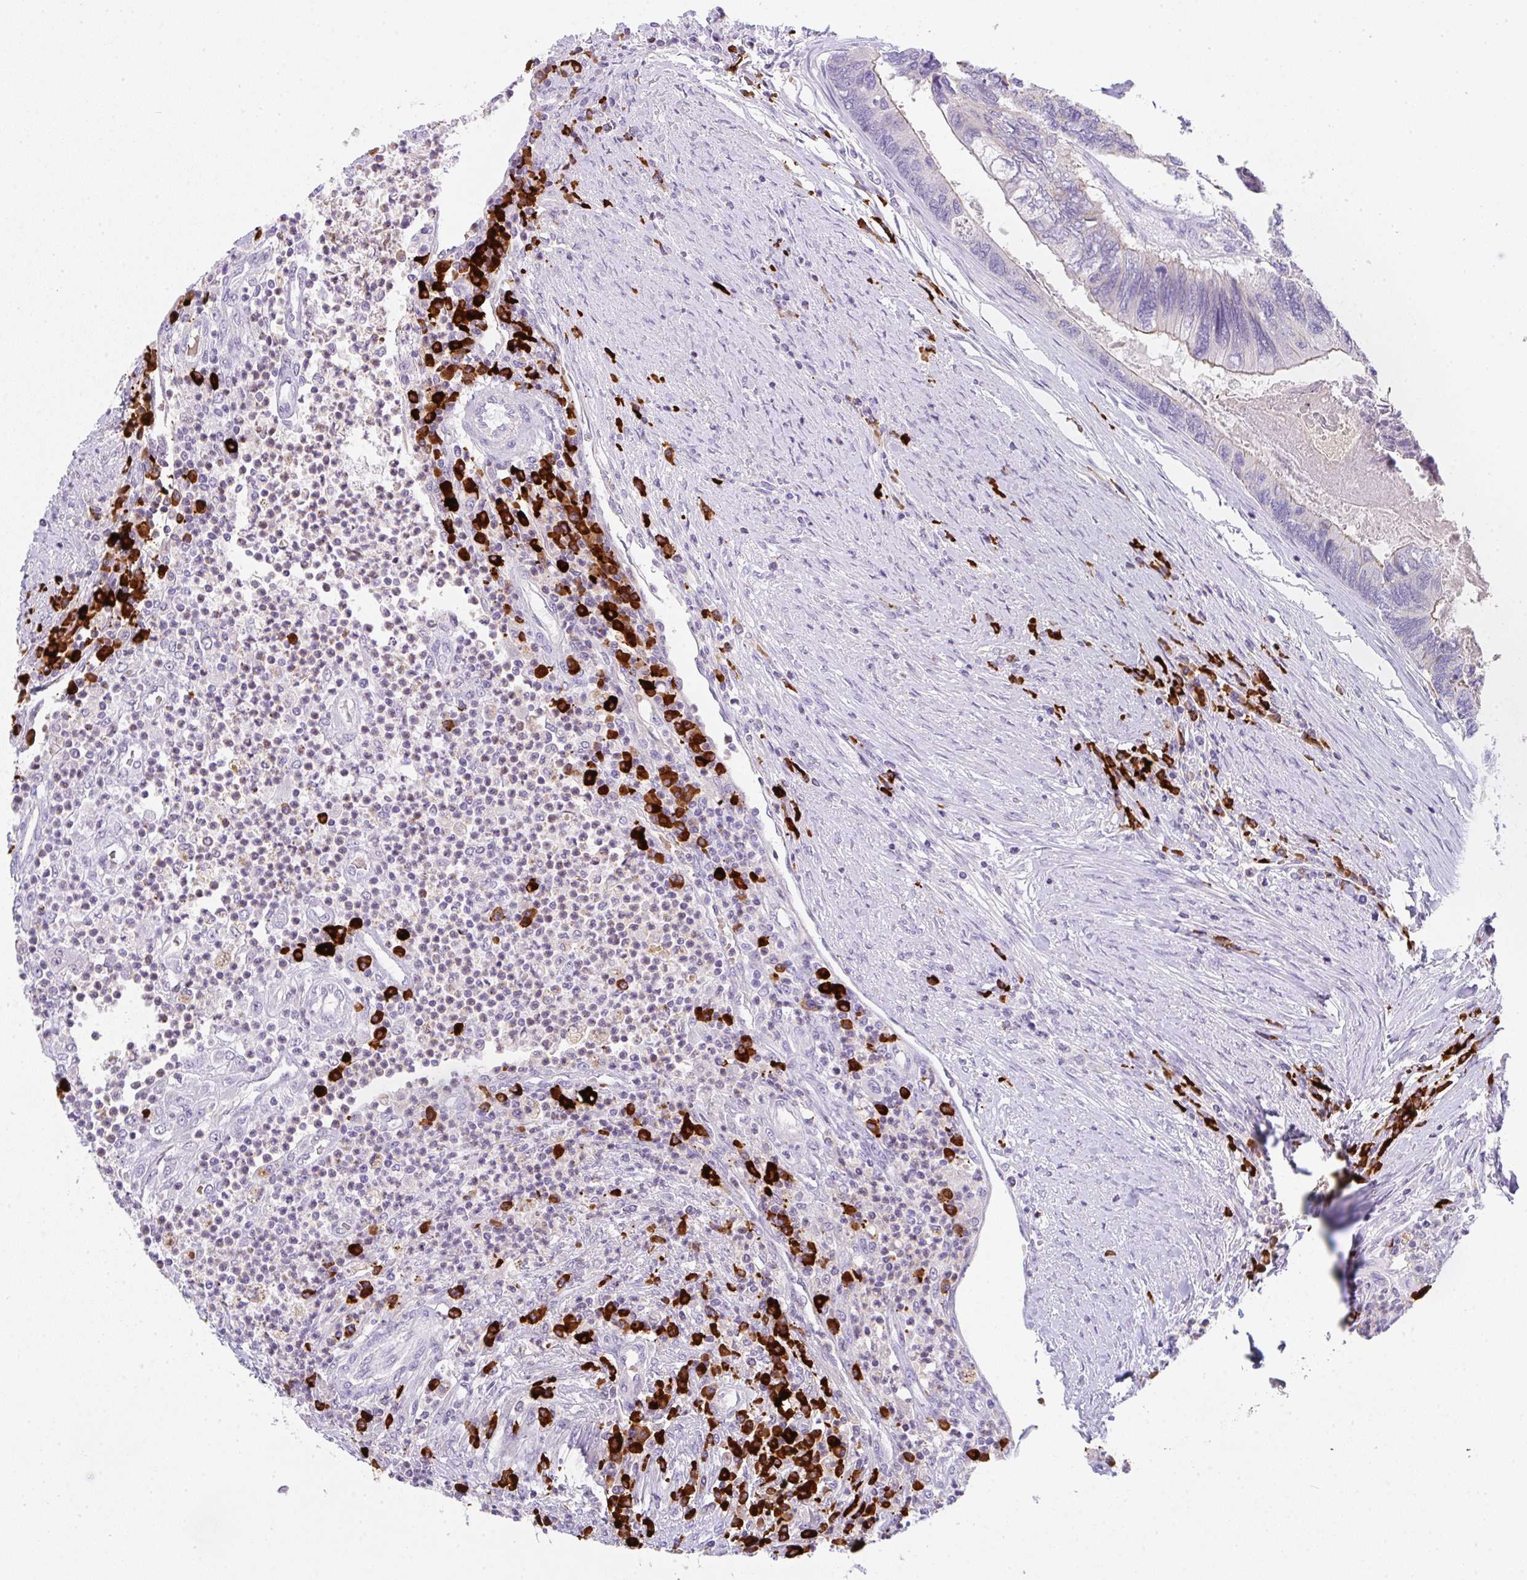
{"staining": {"intensity": "weak", "quantity": "<25%", "location": "cytoplasmic/membranous"}, "tissue": "colorectal cancer", "cell_type": "Tumor cells", "image_type": "cancer", "snomed": [{"axis": "morphology", "description": "Adenocarcinoma, NOS"}, {"axis": "topography", "description": "Colon"}], "caption": "There is no significant positivity in tumor cells of colorectal cancer (adenocarcinoma).", "gene": "CACNA1S", "patient": {"sex": "female", "age": 67}}